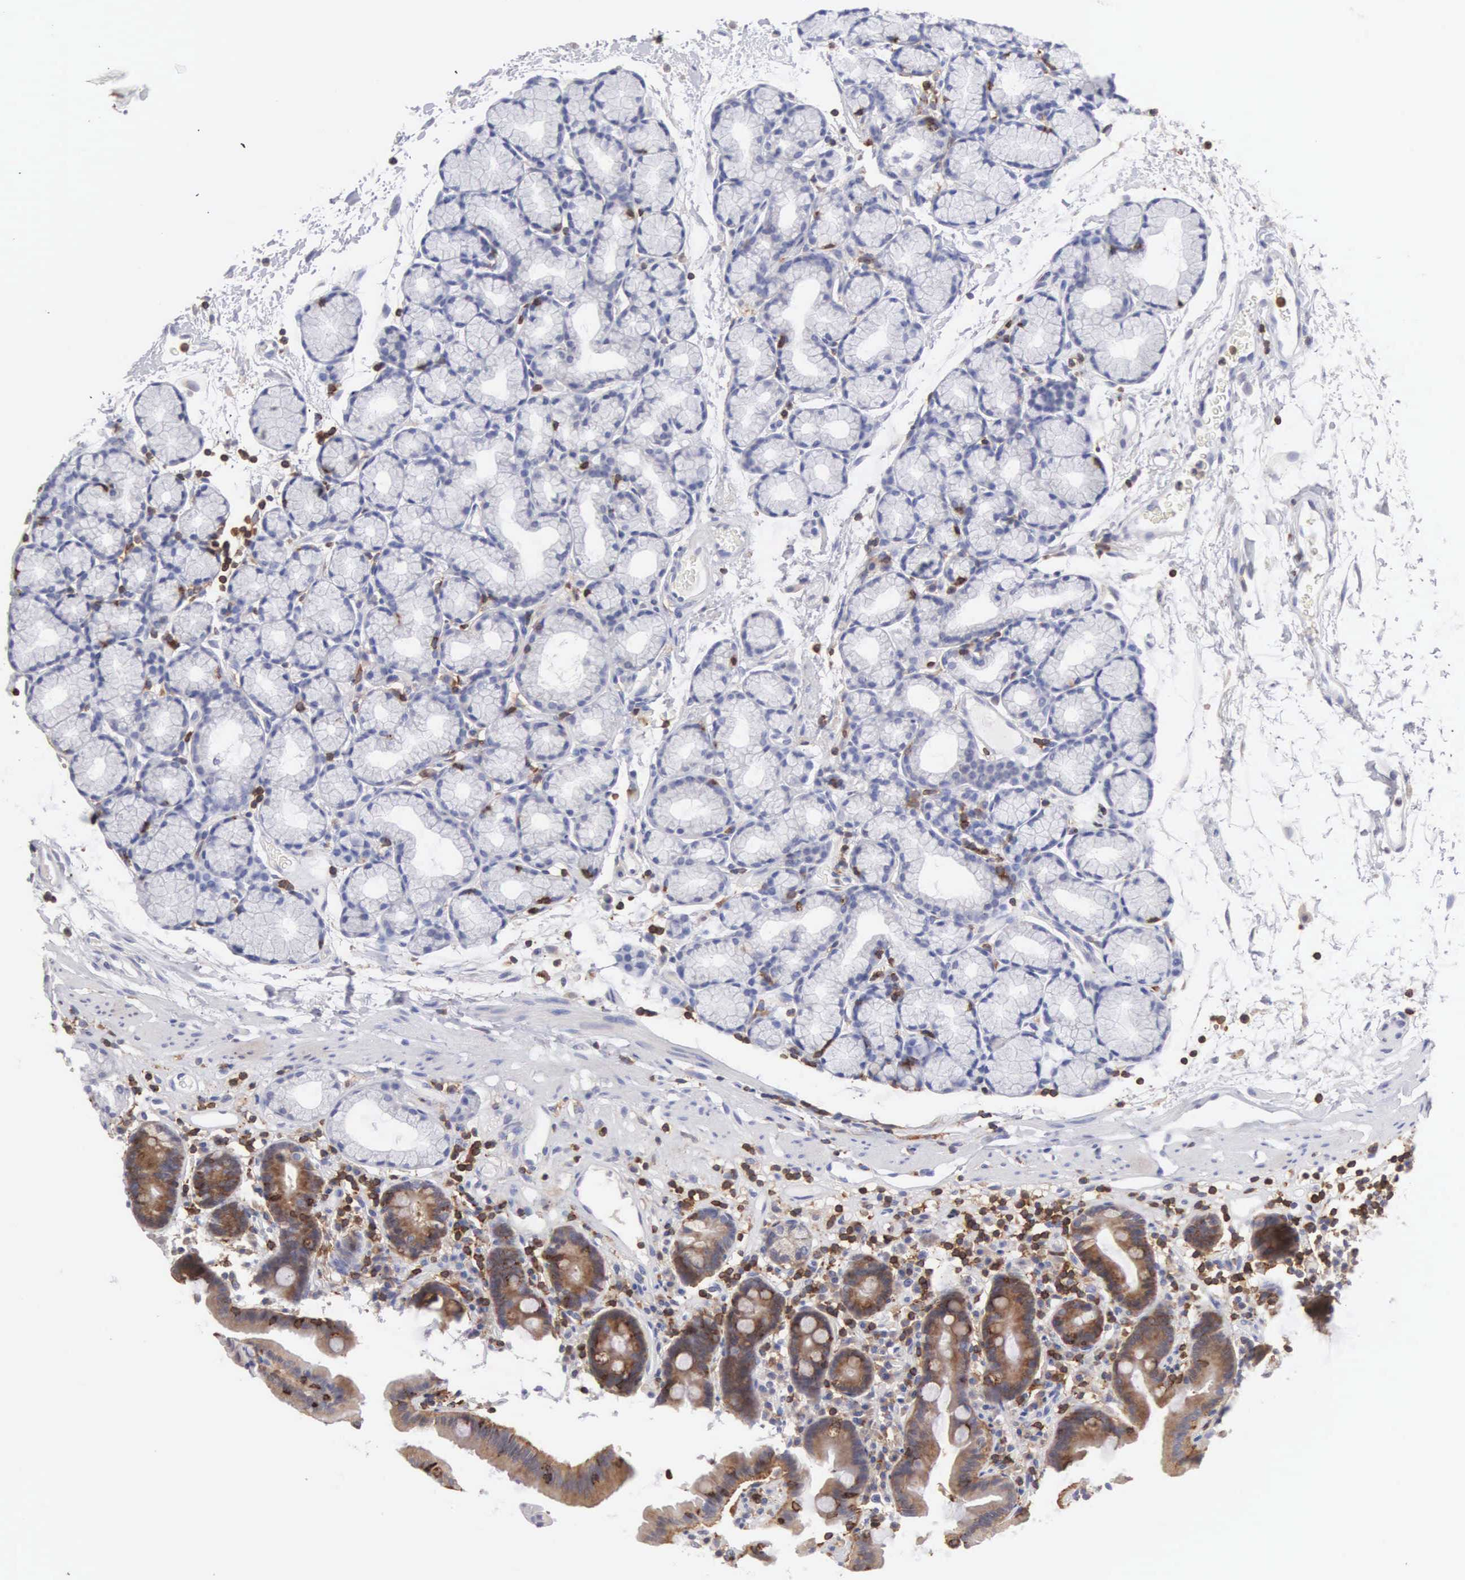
{"staining": {"intensity": "moderate", "quantity": ">75%", "location": "cytoplasmic/membranous"}, "tissue": "duodenum", "cell_type": "Glandular cells", "image_type": "normal", "snomed": [{"axis": "morphology", "description": "Normal tissue, NOS"}, {"axis": "topography", "description": "Duodenum"}], "caption": "Immunohistochemistry histopathology image of normal duodenum: human duodenum stained using IHC reveals medium levels of moderate protein expression localized specifically in the cytoplasmic/membranous of glandular cells, appearing as a cytoplasmic/membranous brown color.", "gene": "ENSG00000285304", "patient": {"sex": "female", "age": 48}}